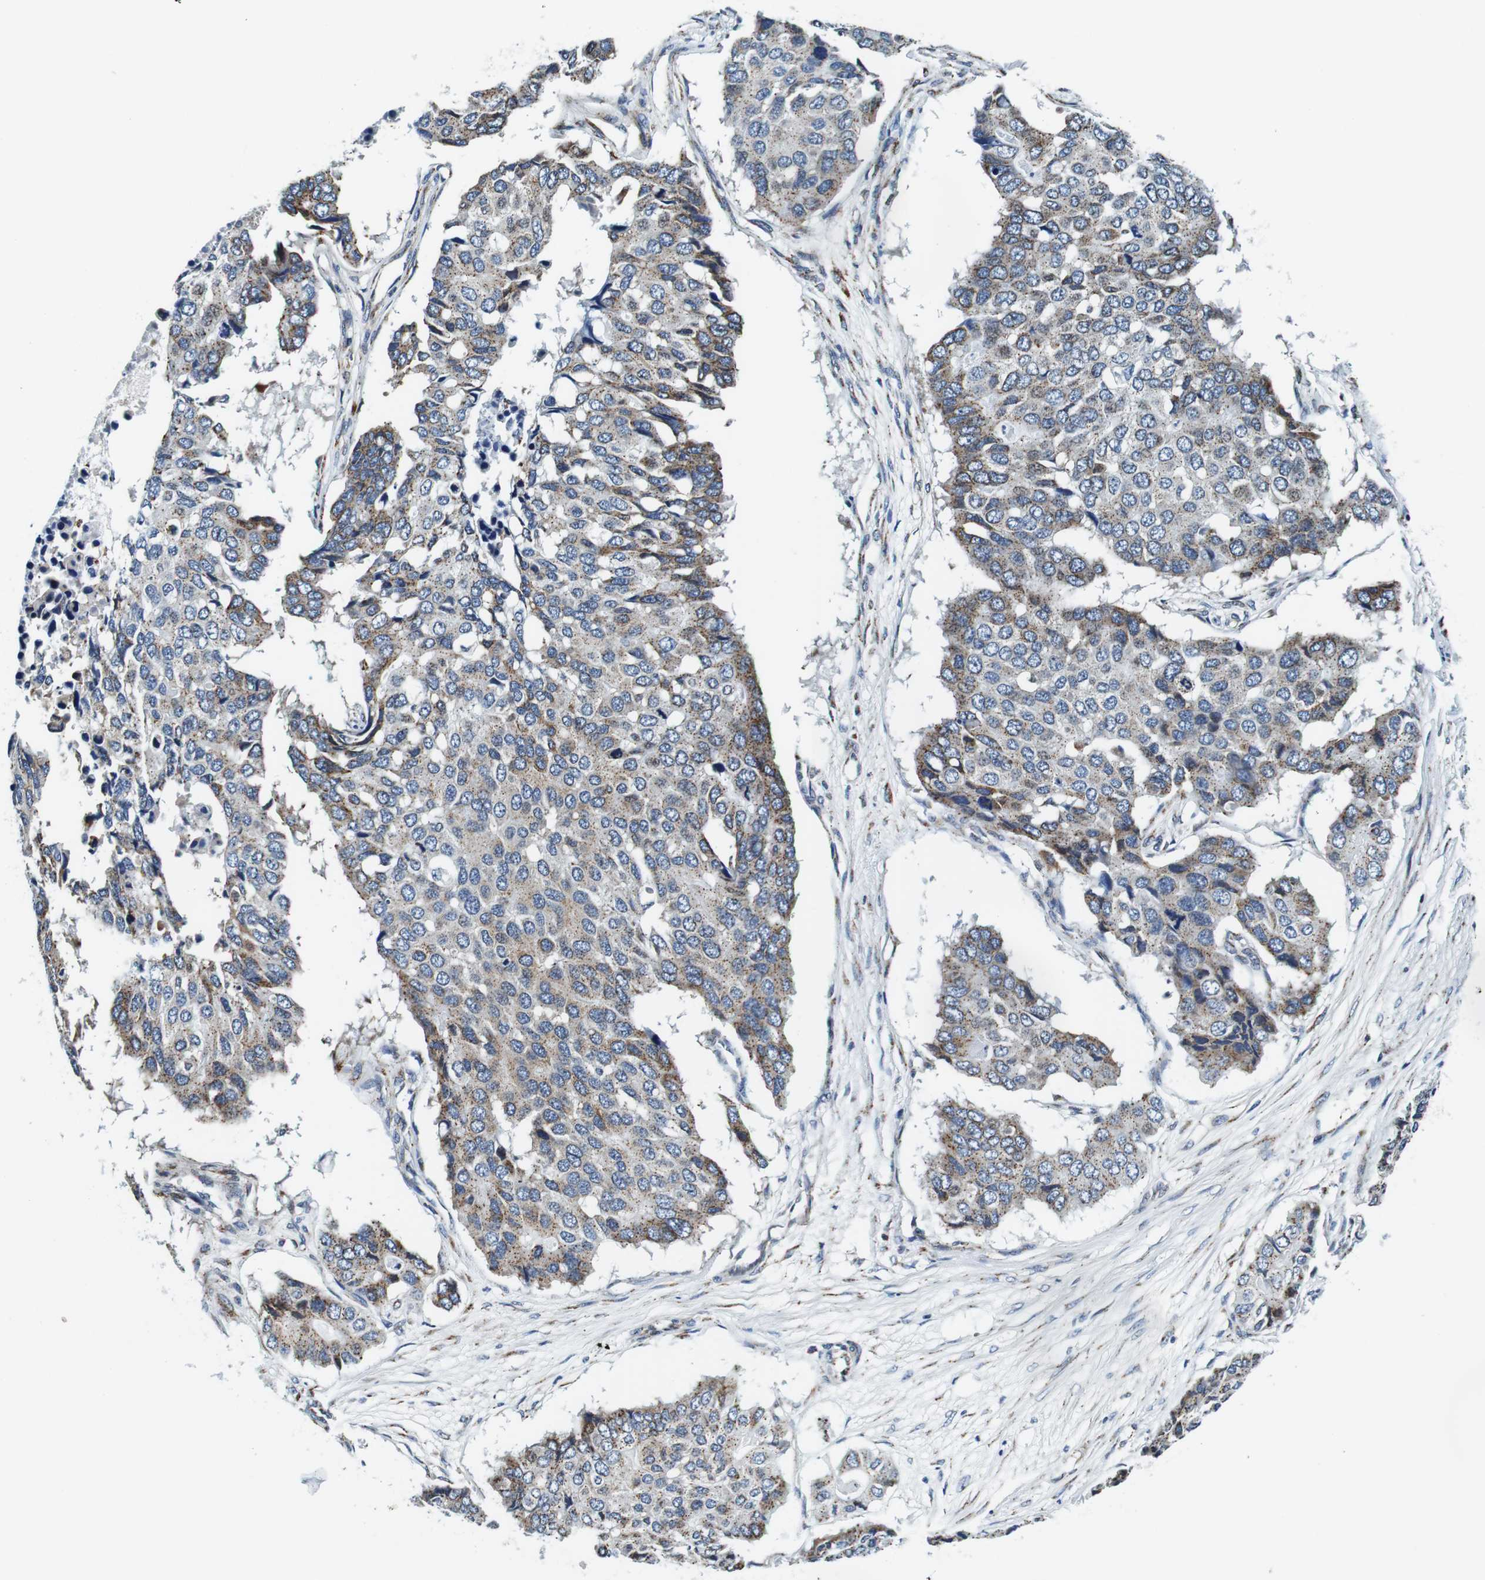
{"staining": {"intensity": "moderate", "quantity": "<25%", "location": "cytoplasmic/membranous"}, "tissue": "pancreatic cancer", "cell_type": "Tumor cells", "image_type": "cancer", "snomed": [{"axis": "morphology", "description": "Adenocarcinoma, NOS"}, {"axis": "topography", "description": "Pancreas"}], "caption": "Immunohistochemical staining of pancreatic cancer (adenocarcinoma) demonstrates low levels of moderate cytoplasmic/membranous protein expression in about <25% of tumor cells.", "gene": "FAR2", "patient": {"sex": "male", "age": 50}}